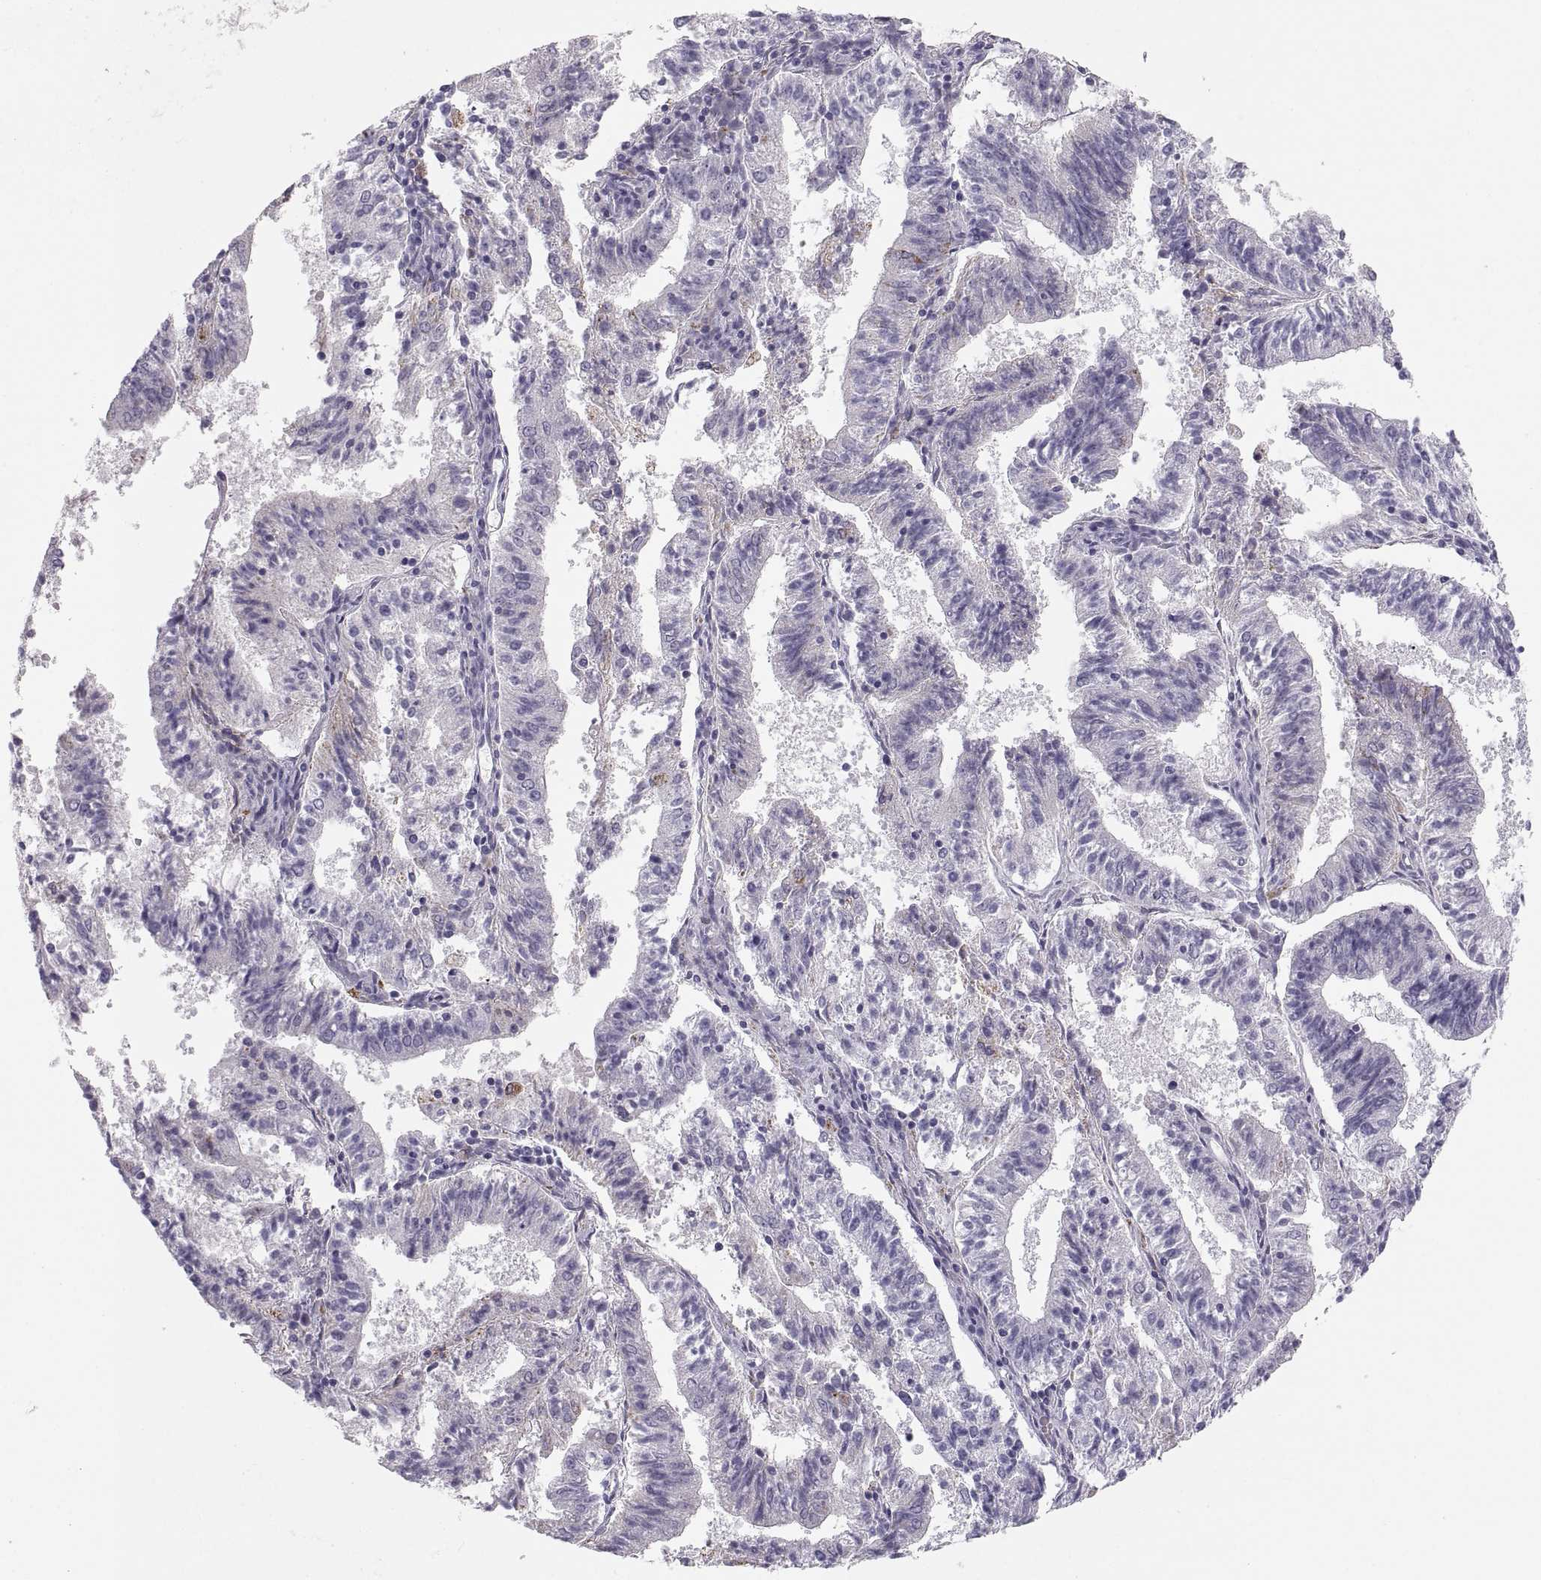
{"staining": {"intensity": "negative", "quantity": "none", "location": "none"}, "tissue": "endometrial cancer", "cell_type": "Tumor cells", "image_type": "cancer", "snomed": [{"axis": "morphology", "description": "Adenocarcinoma, NOS"}, {"axis": "topography", "description": "Endometrium"}], "caption": "Immunohistochemistry (IHC) of human adenocarcinoma (endometrial) reveals no expression in tumor cells.", "gene": "COL9A3", "patient": {"sex": "female", "age": 82}}